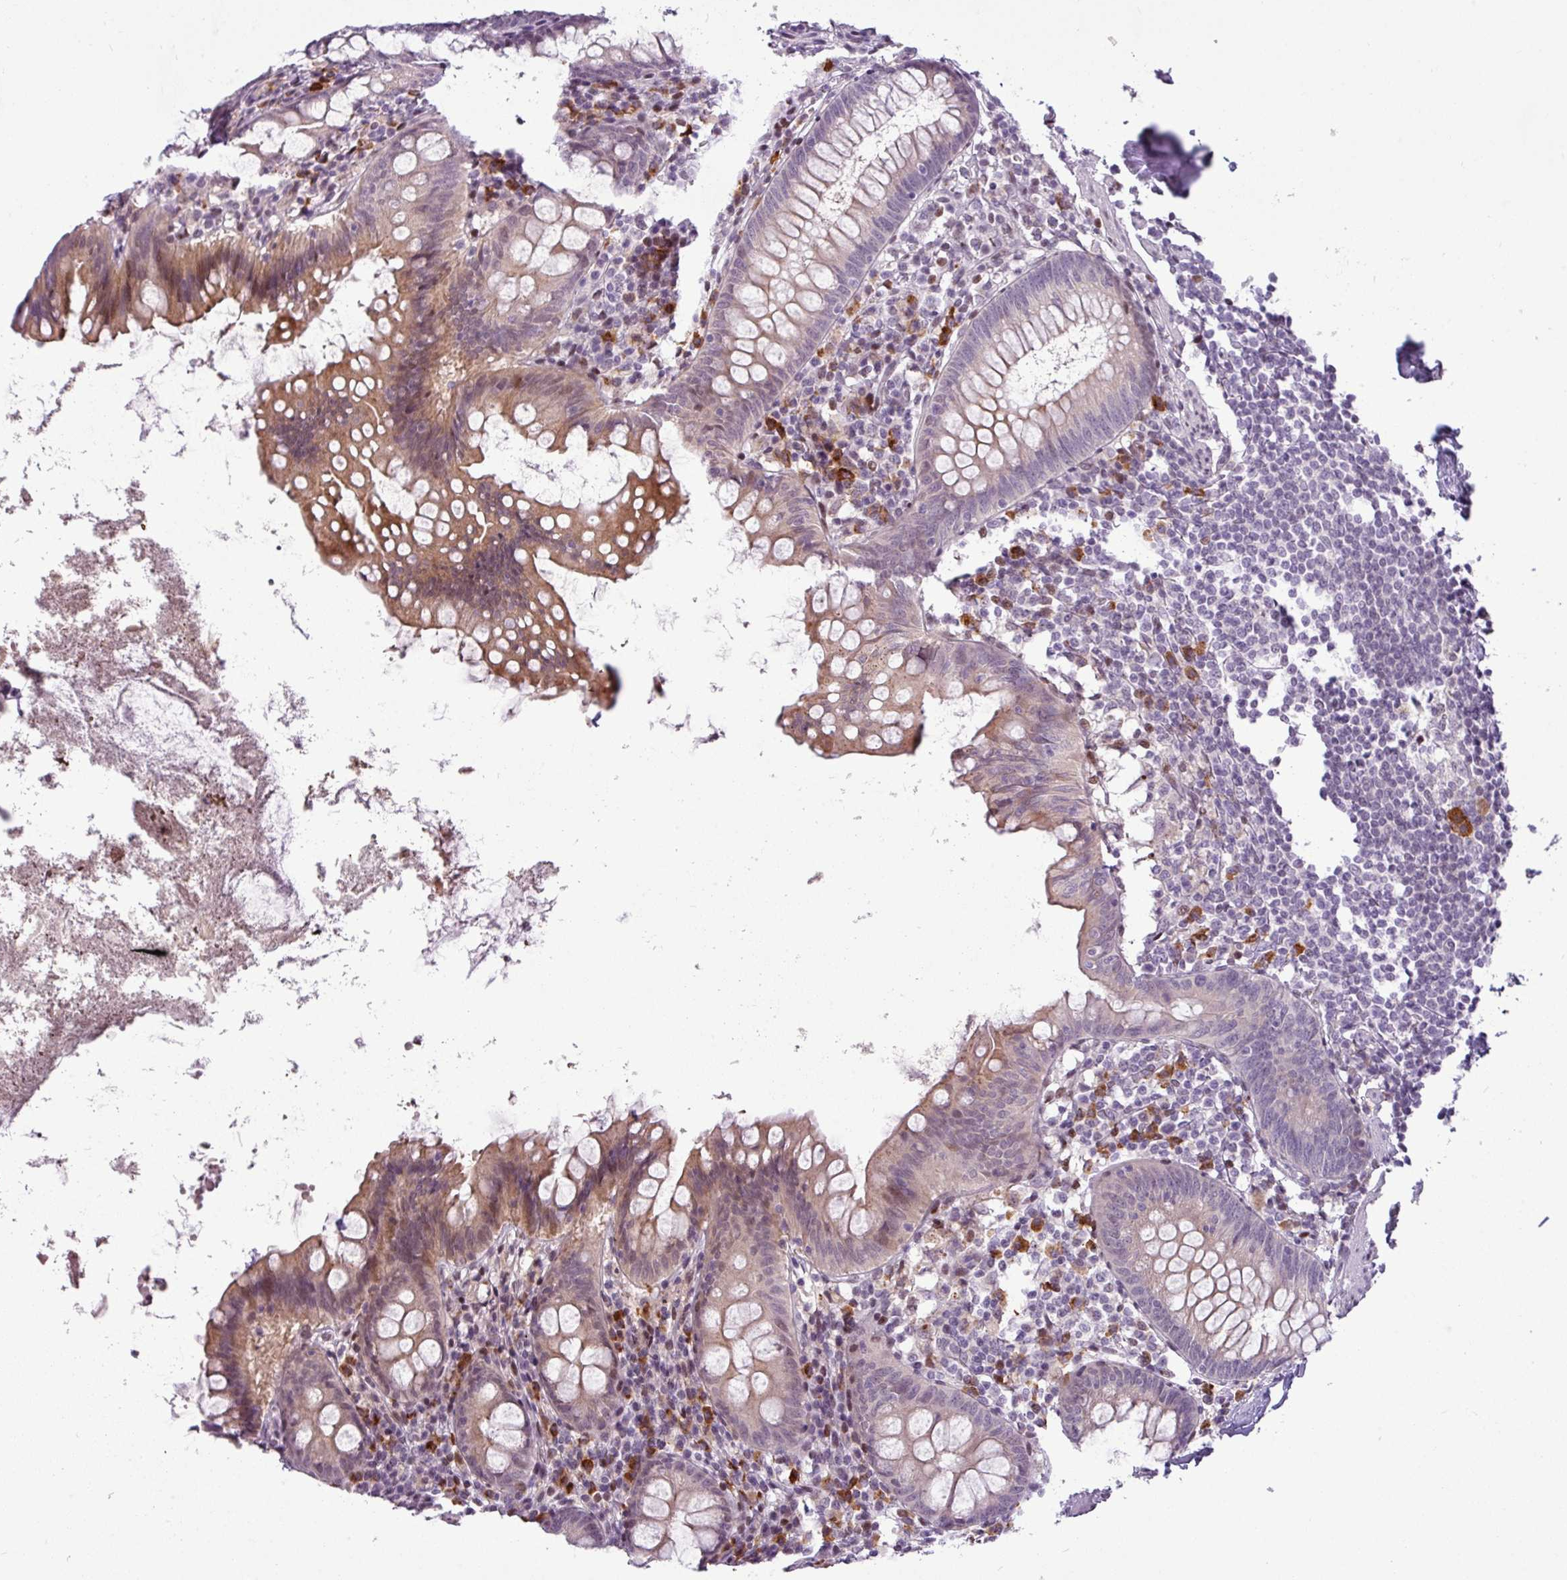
{"staining": {"intensity": "moderate", "quantity": "<25%", "location": "cytoplasmic/membranous"}, "tissue": "appendix", "cell_type": "Glandular cells", "image_type": "normal", "snomed": [{"axis": "morphology", "description": "Normal tissue, NOS"}, {"axis": "topography", "description": "Appendix"}], "caption": "Immunohistochemical staining of normal human appendix exhibits low levels of moderate cytoplasmic/membranous staining in about <25% of glandular cells. Using DAB (3,3'-diaminobenzidine) (brown) and hematoxylin (blue) stains, captured at high magnification using brightfield microscopy.", "gene": "SLC66A2", "patient": {"sex": "female", "age": 51}}